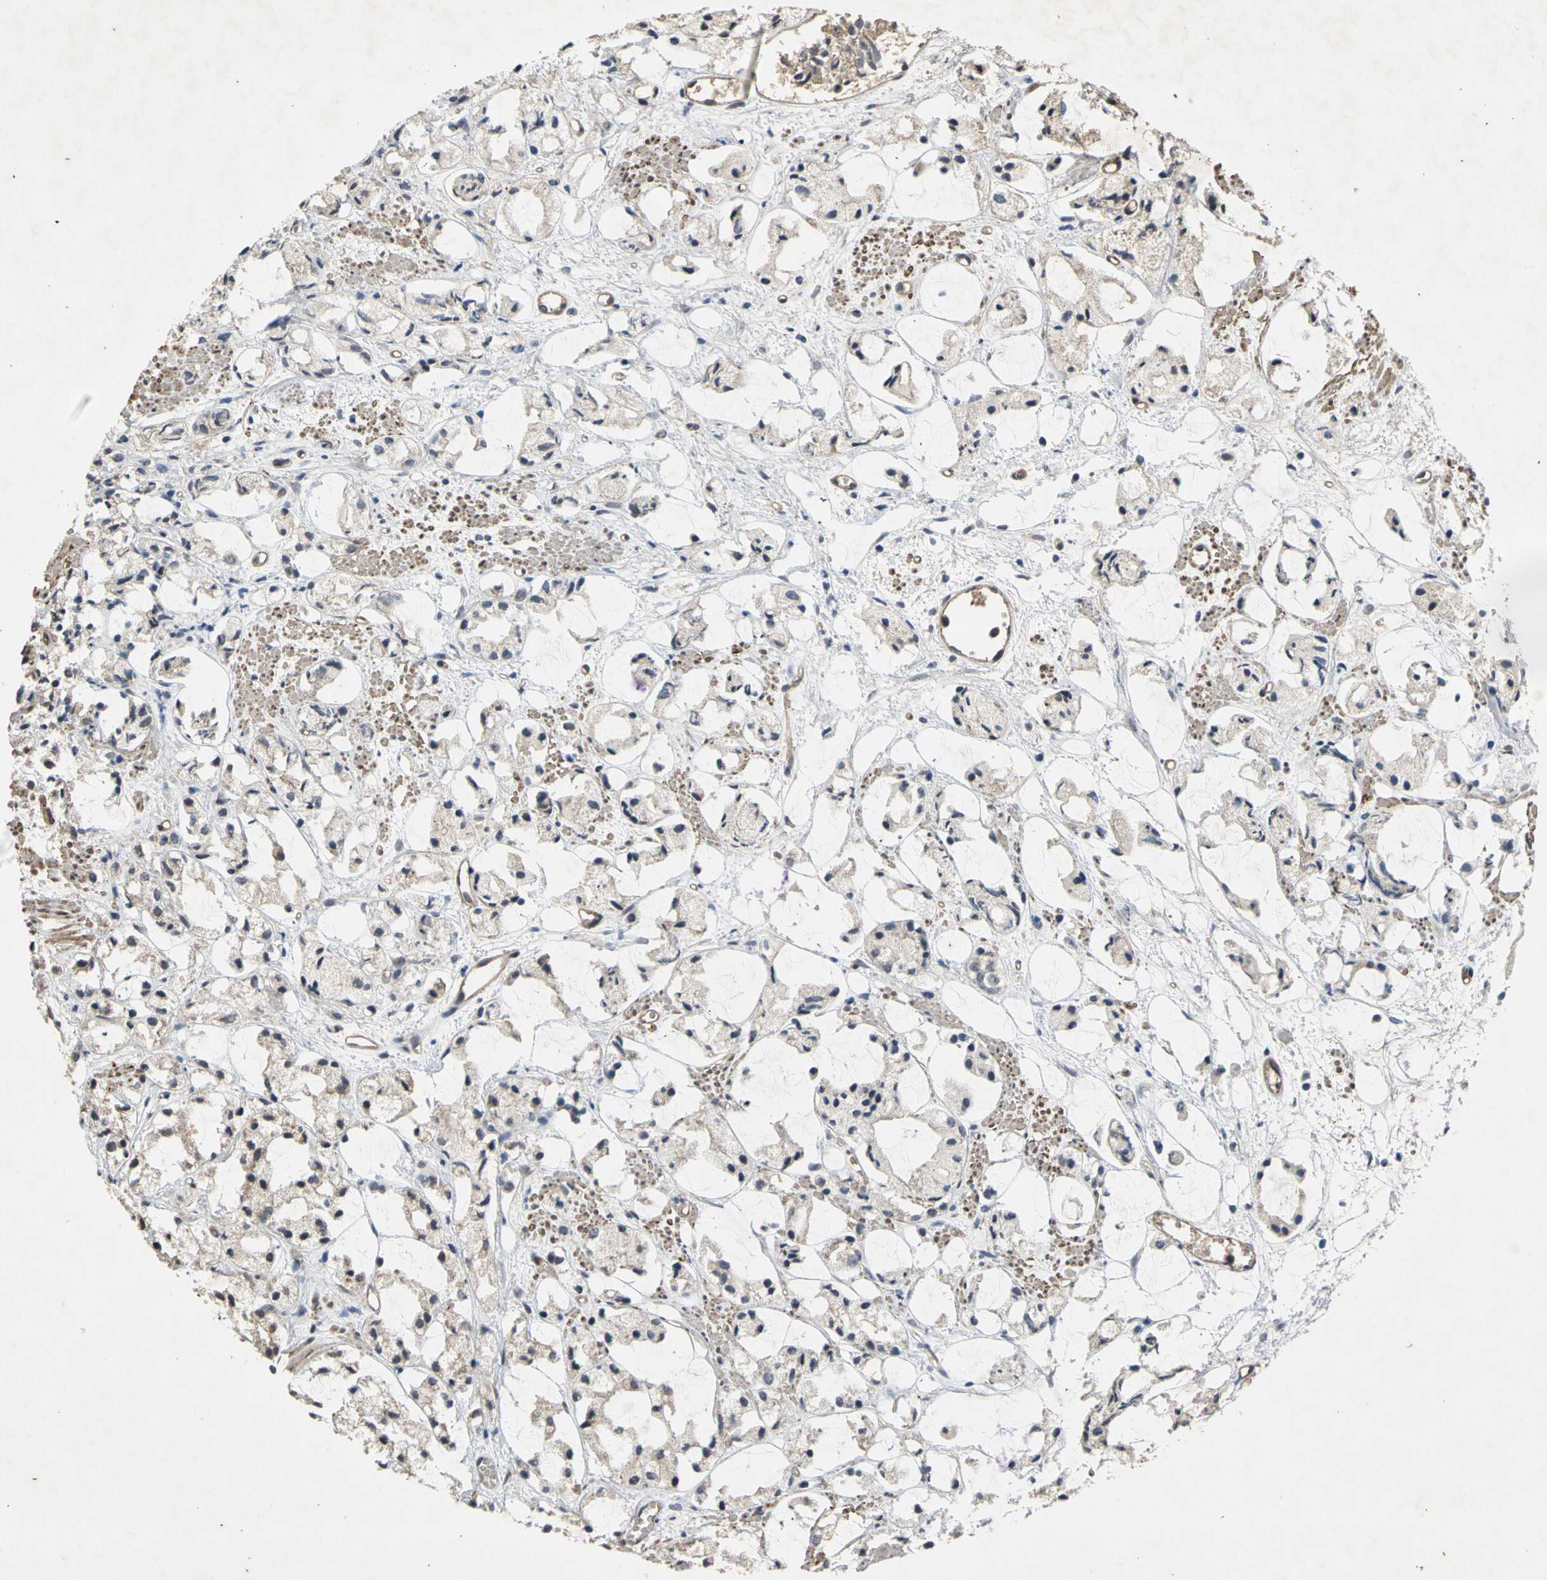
{"staining": {"intensity": "negative", "quantity": "none", "location": "none"}, "tissue": "prostate cancer", "cell_type": "Tumor cells", "image_type": "cancer", "snomed": [{"axis": "morphology", "description": "Adenocarcinoma, High grade"}, {"axis": "topography", "description": "Prostate"}], "caption": "Image shows no significant protein positivity in tumor cells of prostate cancer (adenocarcinoma (high-grade)). The staining was performed using DAB to visualize the protein expression in brown, while the nuclei were stained in blue with hematoxylin (Magnification: 20x).", "gene": "NOTCH3", "patient": {"sex": "male", "age": 85}}